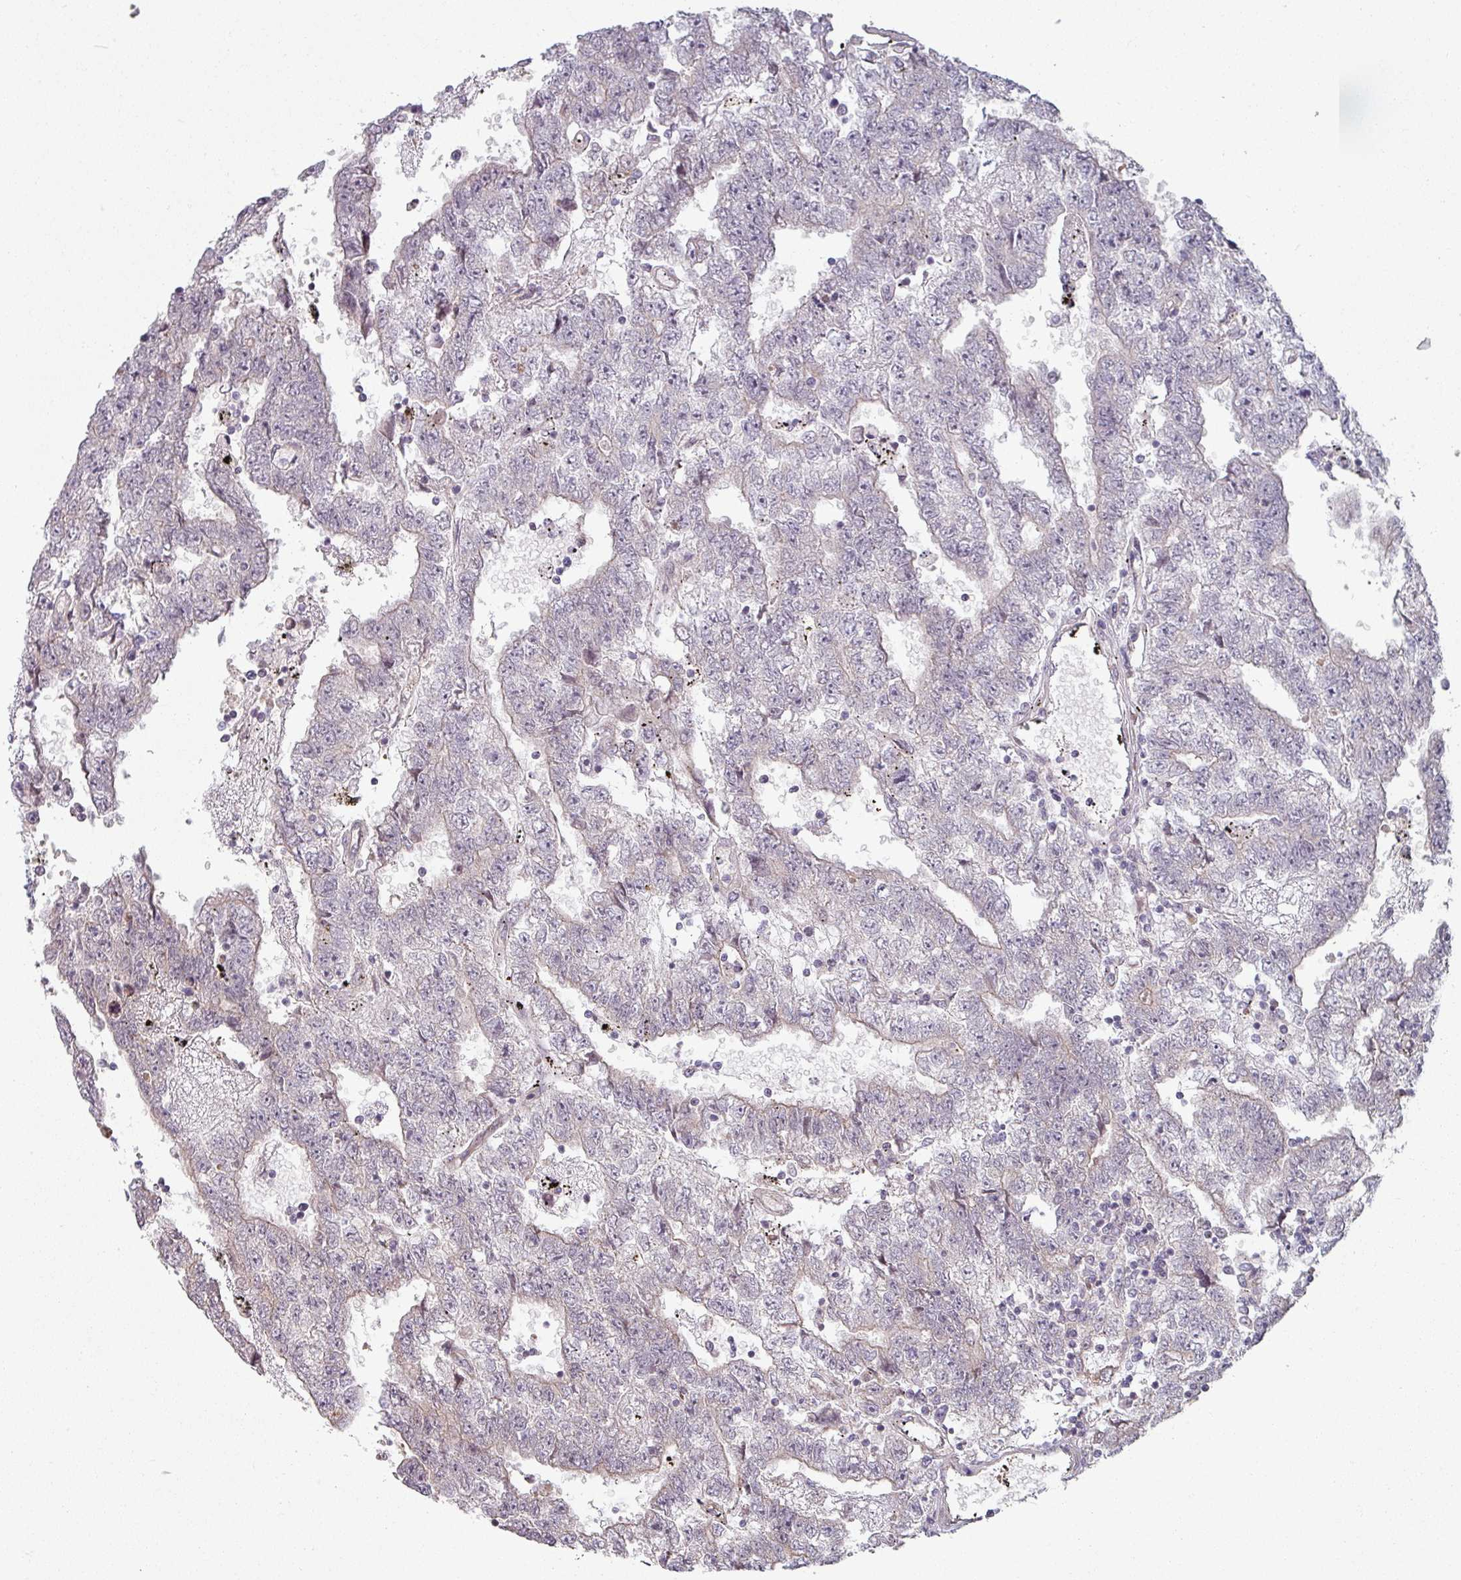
{"staining": {"intensity": "negative", "quantity": "none", "location": "none"}, "tissue": "testis cancer", "cell_type": "Tumor cells", "image_type": "cancer", "snomed": [{"axis": "morphology", "description": "Carcinoma, Embryonal, NOS"}, {"axis": "topography", "description": "Testis"}], "caption": "Immunohistochemistry (IHC) micrograph of neoplastic tissue: testis cancer (embryonal carcinoma) stained with DAB displays no significant protein positivity in tumor cells.", "gene": "PLEKHJ1", "patient": {"sex": "male", "age": 25}}